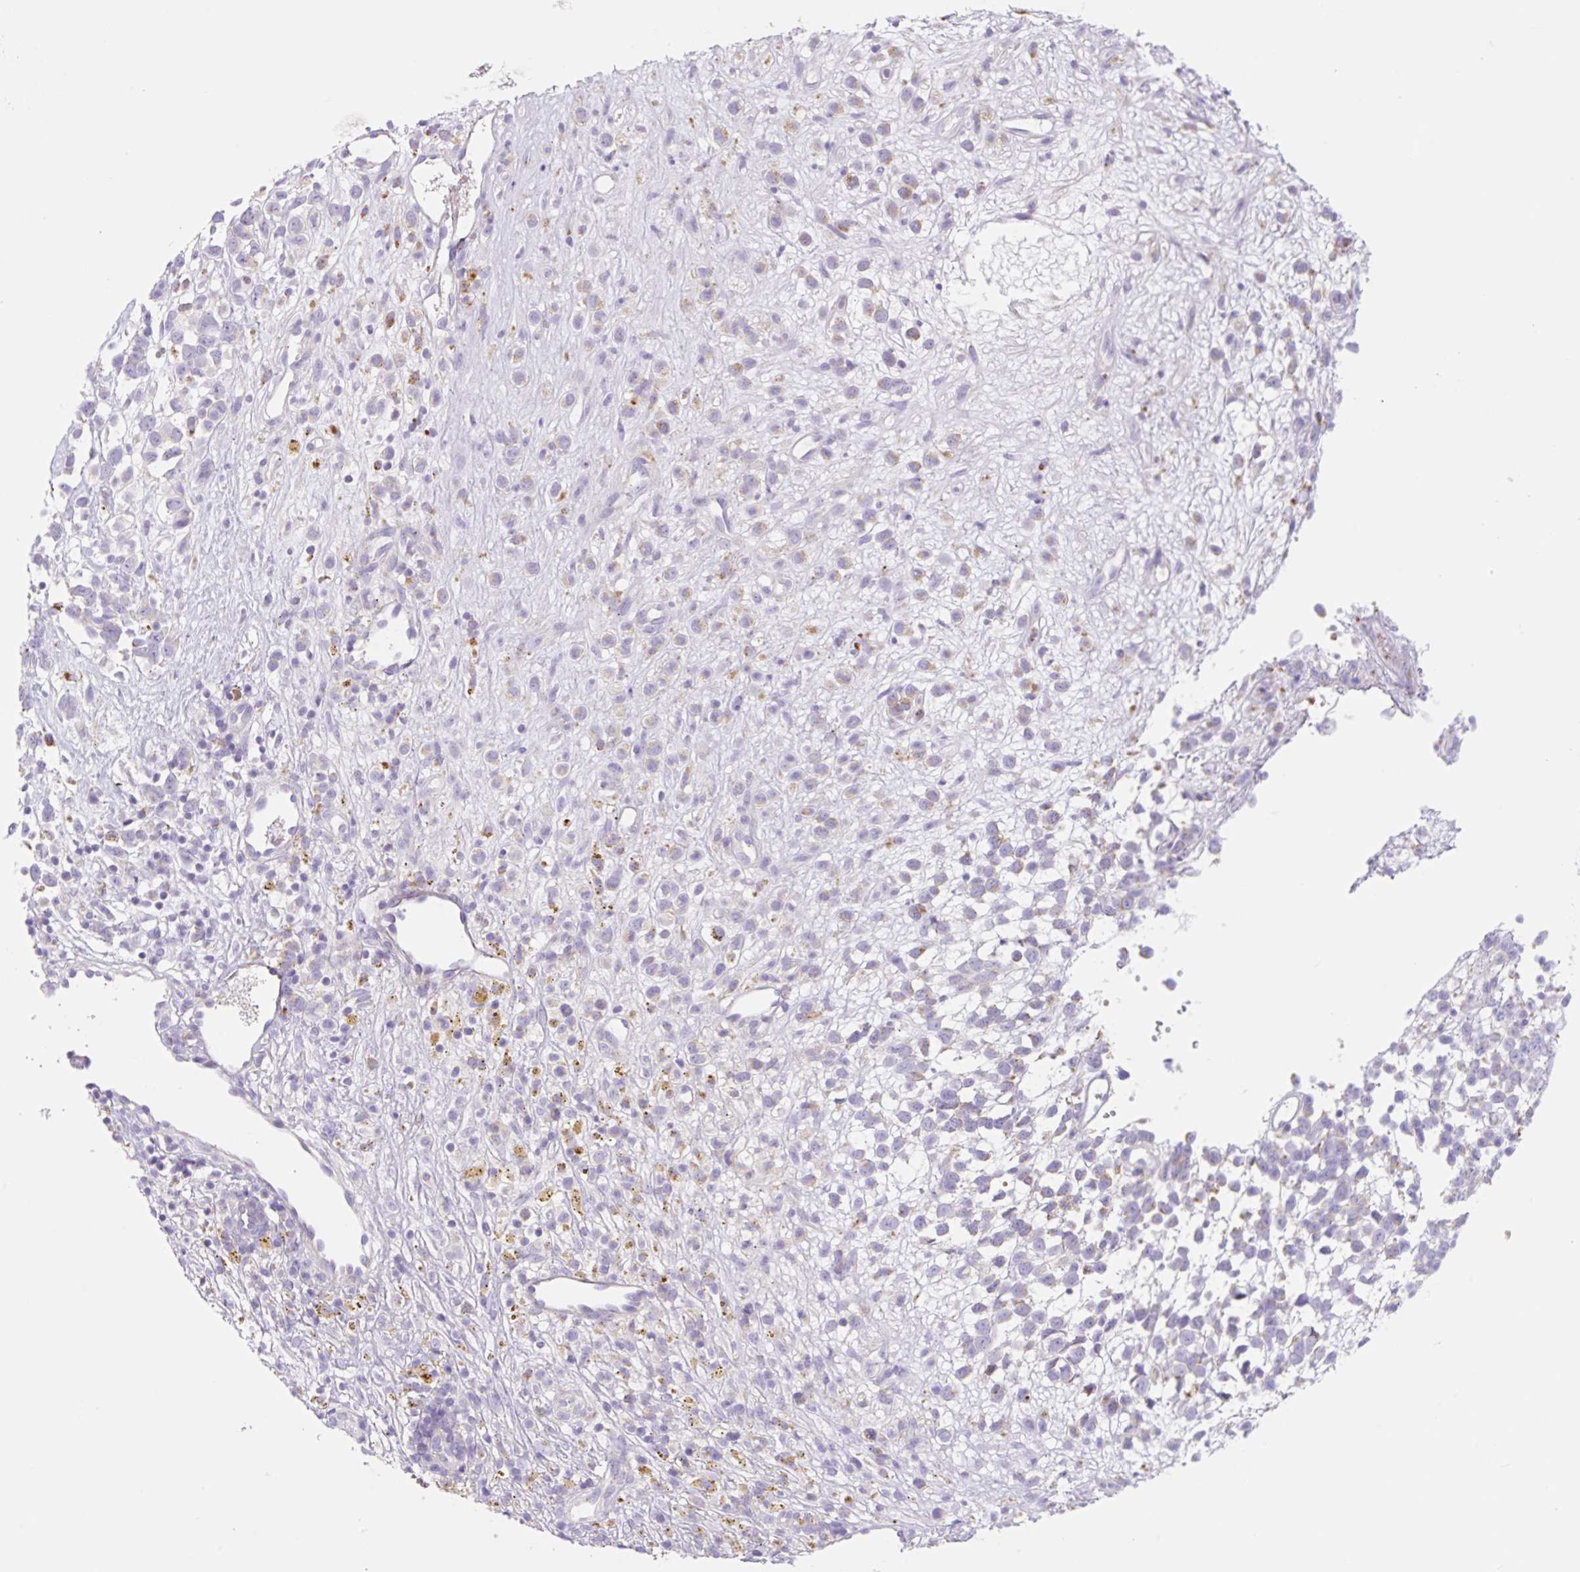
{"staining": {"intensity": "negative", "quantity": "none", "location": "none"}, "tissue": "melanoma", "cell_type": "Tumor cells", "image_type": "cancer", "snomed": [{"axis": "morphology", "description": "Malignant melanoma, NOS"}, {"axis": "topography", "description": "Nose, NOS"}], "caption": "There is no significant expression in tumor cells of malignant melanoma.", "gene": "CLEC3A", "patient": {"sex": "female", "age": 48}}